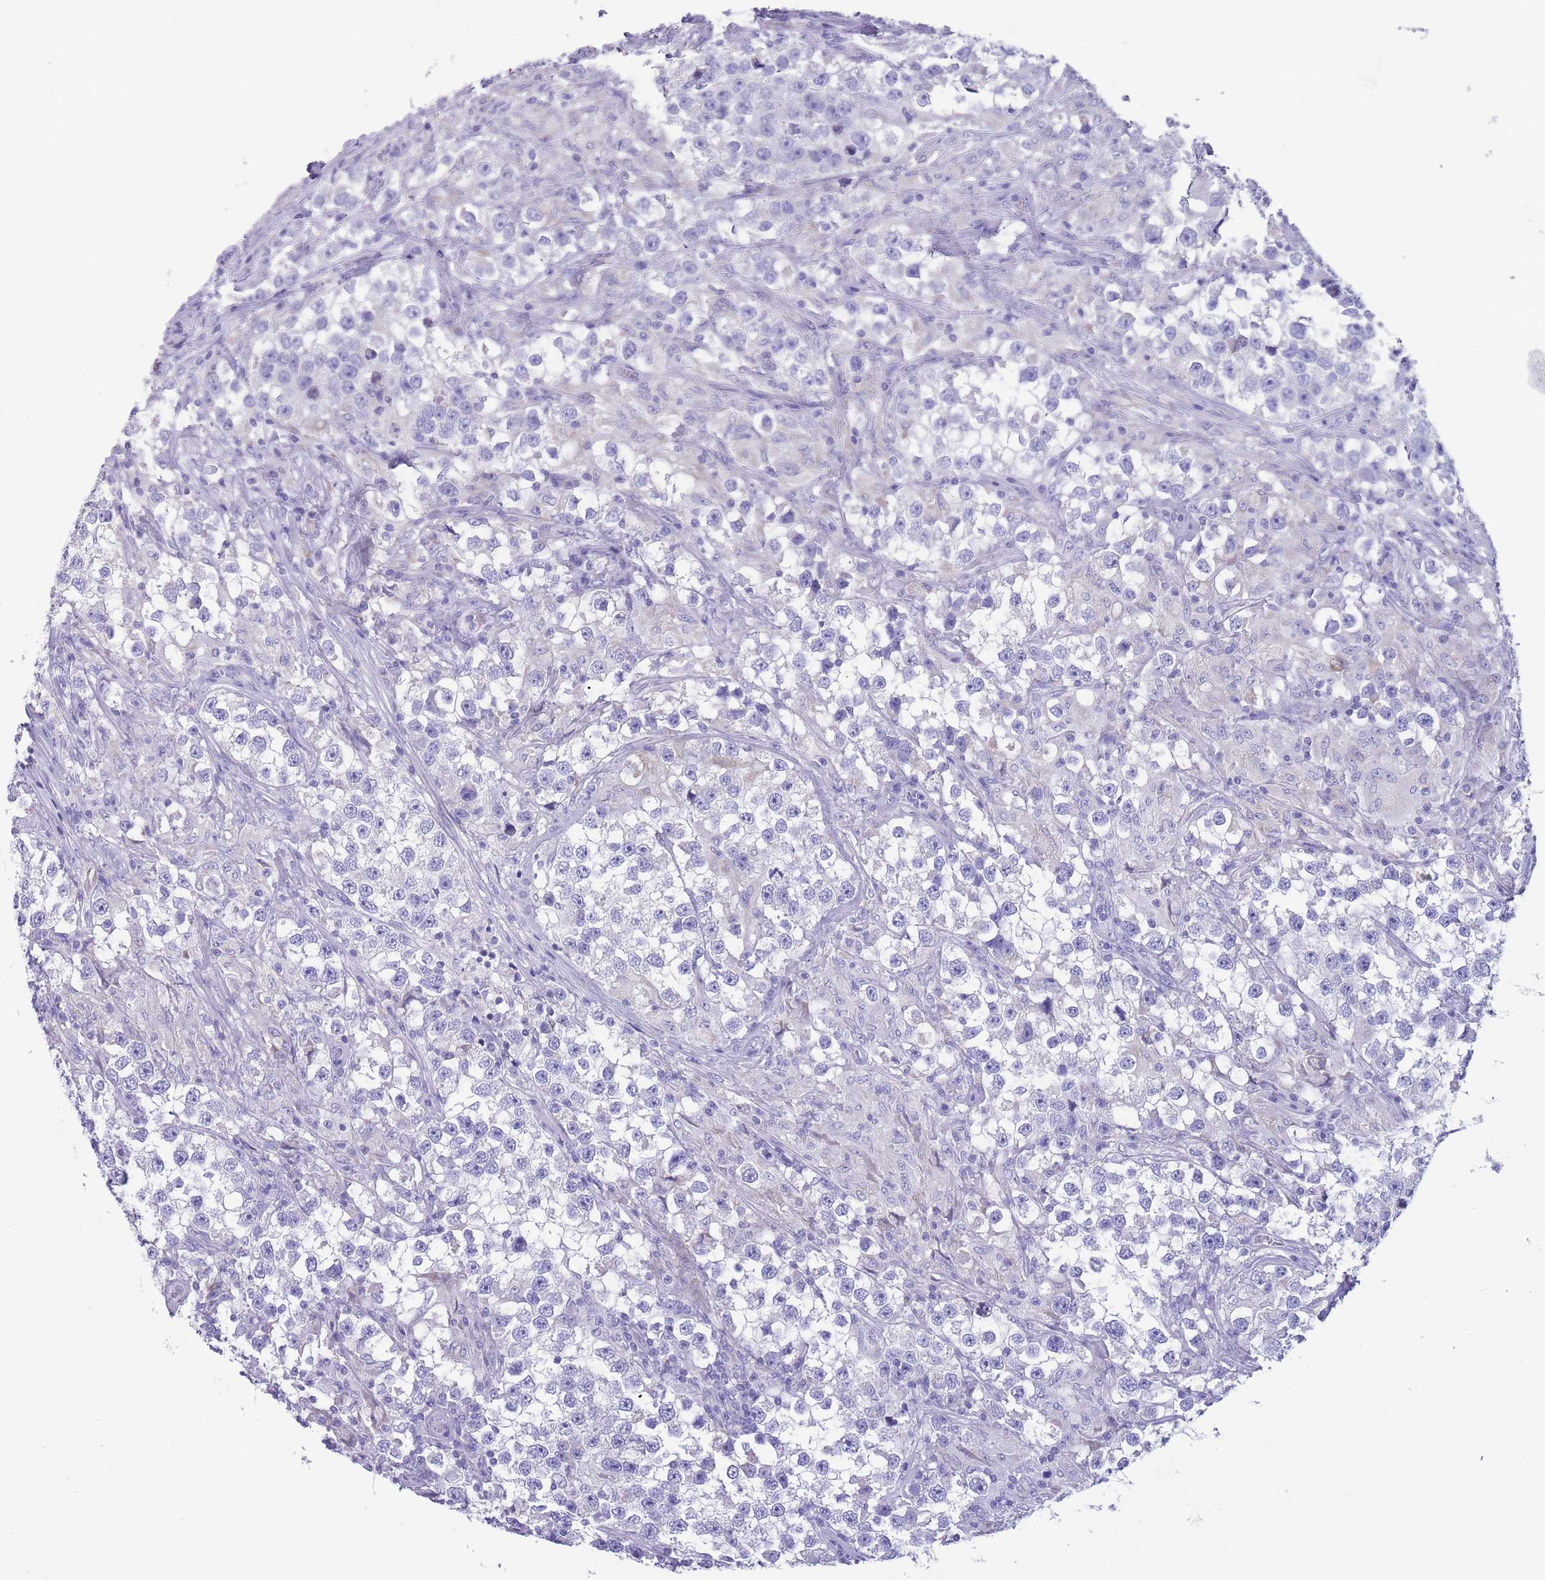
{"staining": {"intensity": "negative", "quantity": "none", "location": "none"}, "tissue": "testis cancer", "cell_type": "Tumor cells", "image_type": "cancer", "snomed": [{"axis": "morphology", "description": "Seminoma, NOS"}, {"axis": "topography", "description": "Testis"}], "caption": "Immunohistochemical staining of human testis cancer (seminoma) reveals no significant staining in tumor cells.", "gene": "INTS2", "patient": {"sex": "male", "age": 46}}